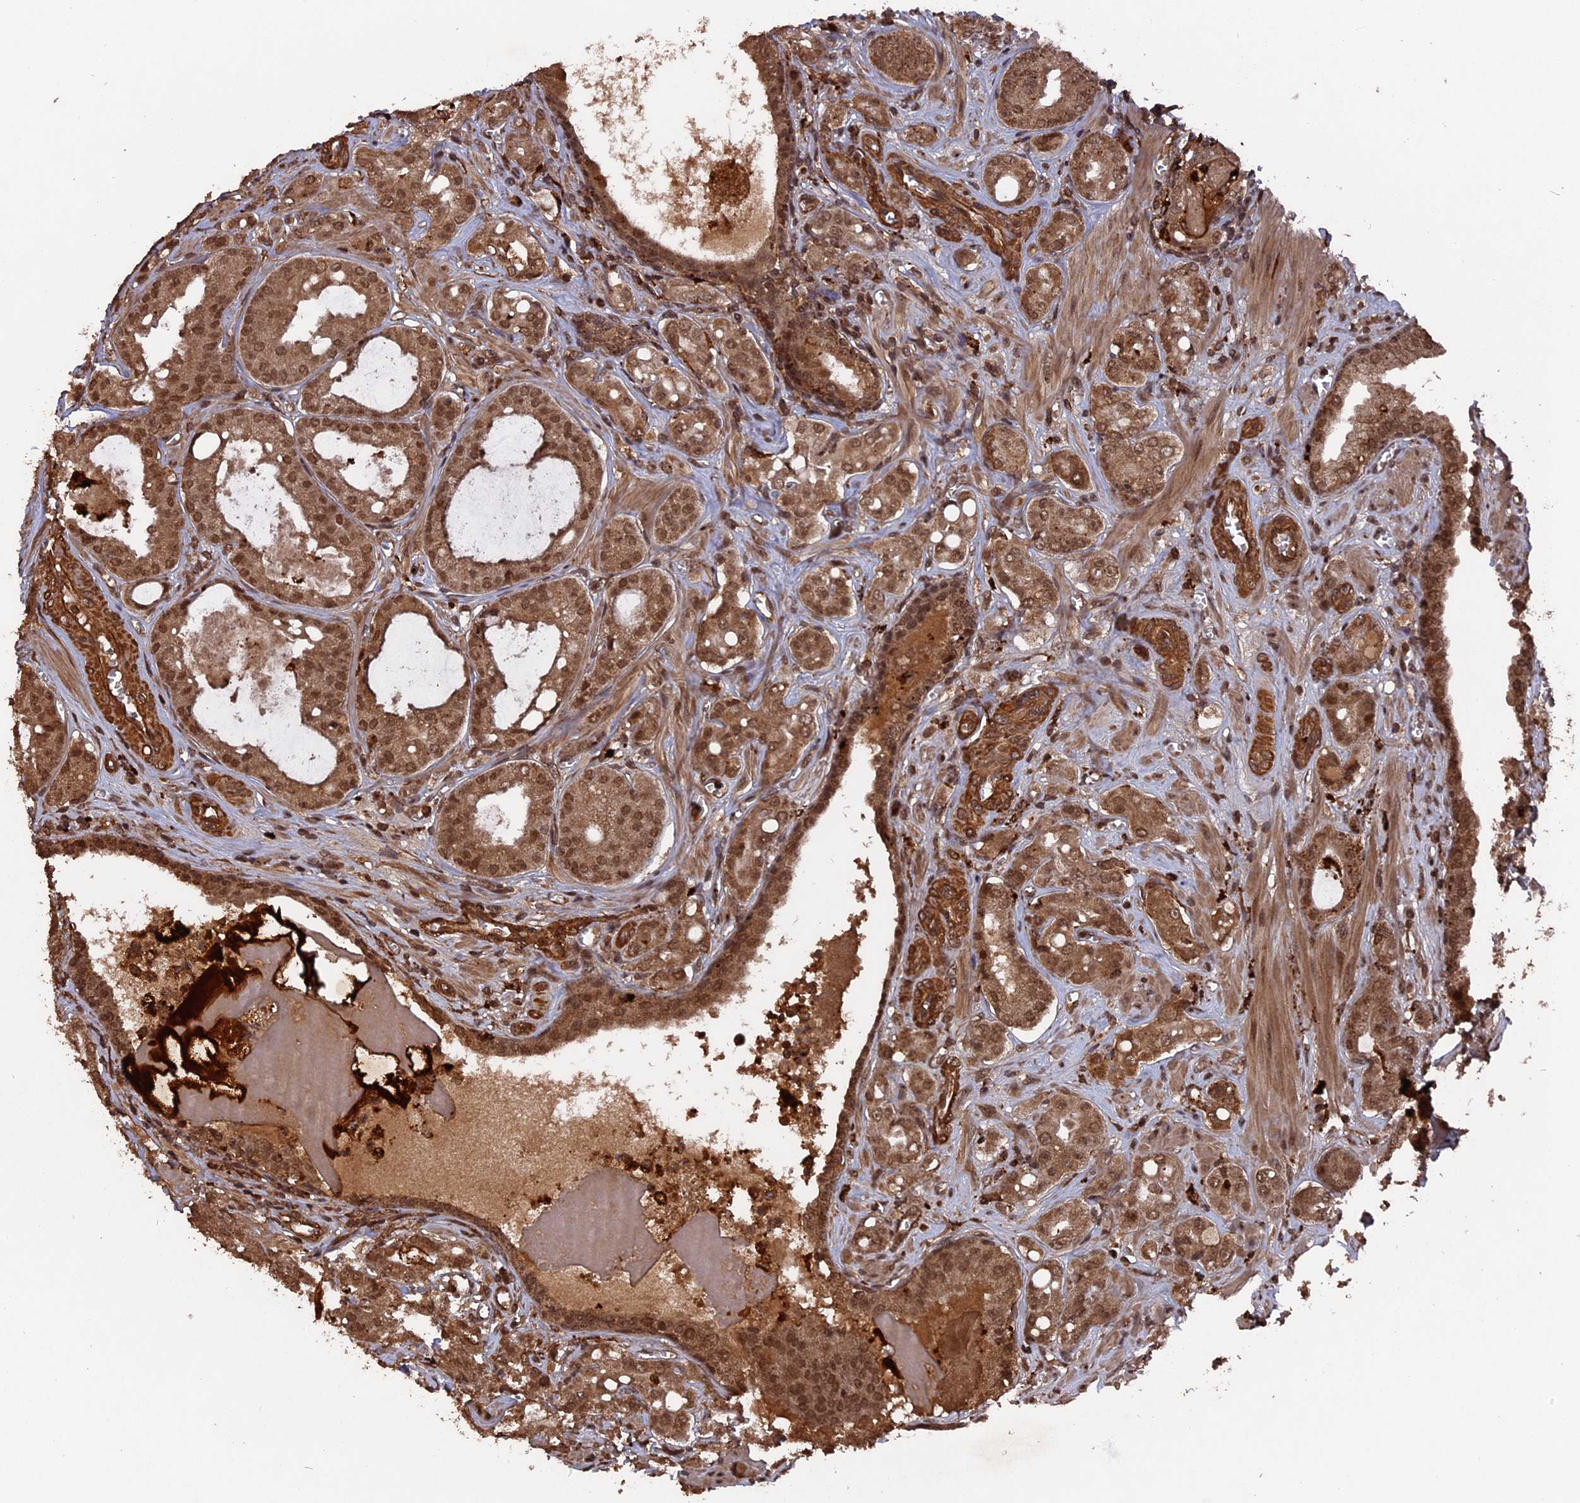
{"staining": {"intensity": "moderate", "quantity": ">75%", "location": "cytoplasmic/membranous,nuclear"}, "tissue": "prostate cancer", "cell_type": "Tumor cells", "image_type": "cancer", "snomed": [{"axis": "morphology", "description": "Adenocarcinoma, High grade"}, {"axis": "topography", "description": "Prostate"}], "caption": "Human prostate cancer stained with a brown dye shows moderate cytoplasmic/membranous and nuclear positive expression in approximately >75% of tumor cells.", "gene": "TELO2", "patient": {"sex": "male", "age": 74}}